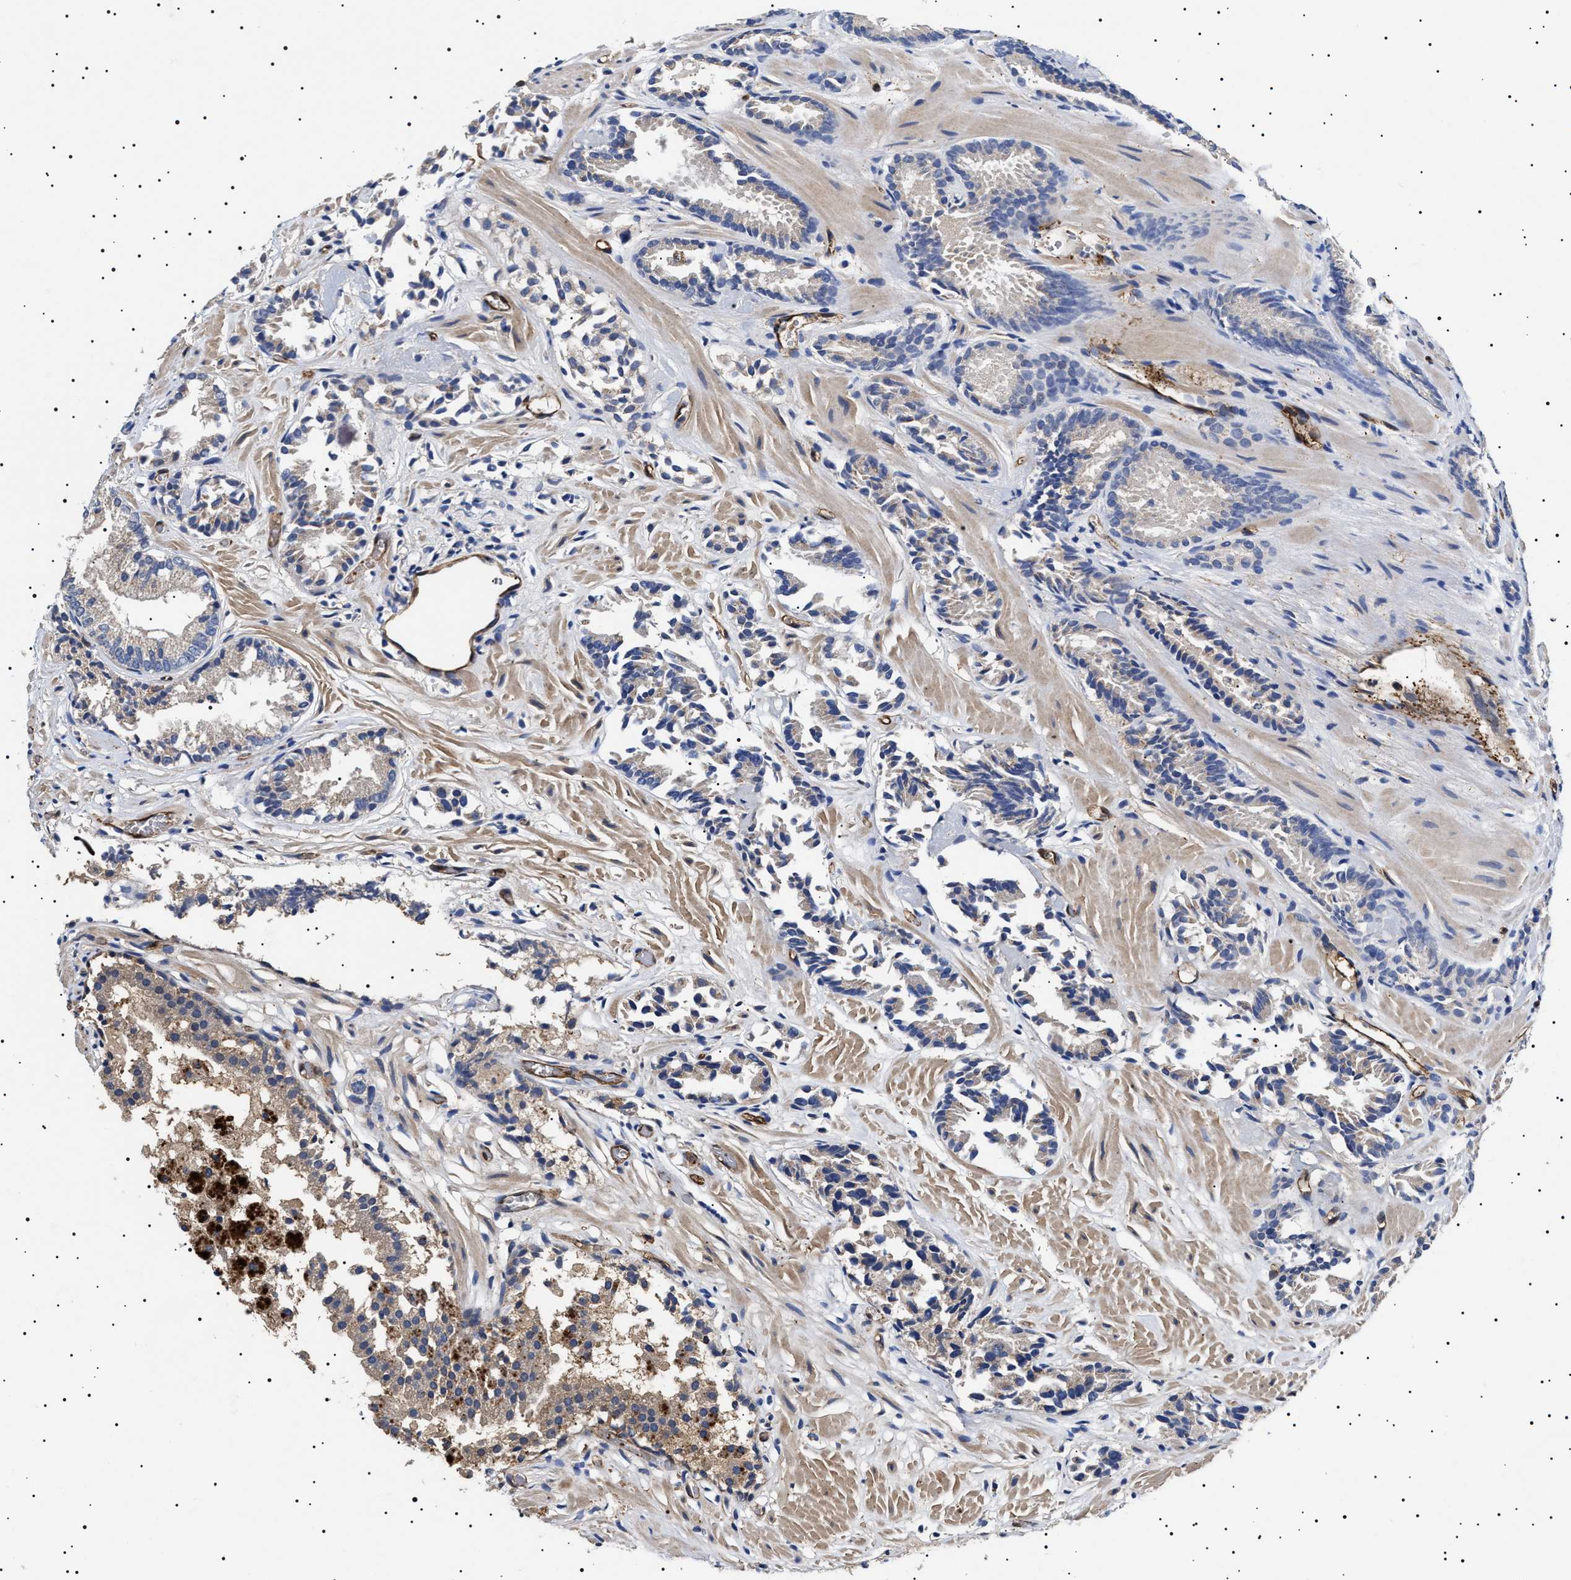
{"staining": {"intensity": "moderate", "quantity": "<25%", "location": "cytoplasmic/membranous"}, "tissue": "prostate cancer", "cell_type": "Tumor cells", "image_type": "cancer", "snomed": [{"axis": "morphology", "description": "Adenocarcinoma, Low grade"}, {"axis": "topography", "description": "Prostate"}], "caption": "Approximately <25% of tumor cells in prostate adenocarcinoma (low-grade) demonstrate moderate cytoplasmic/membranous protein expression as visualized by brown immunohistochemical staining.", "gene": "TPP2", "patient": {"sex": "male", "age": 51}}